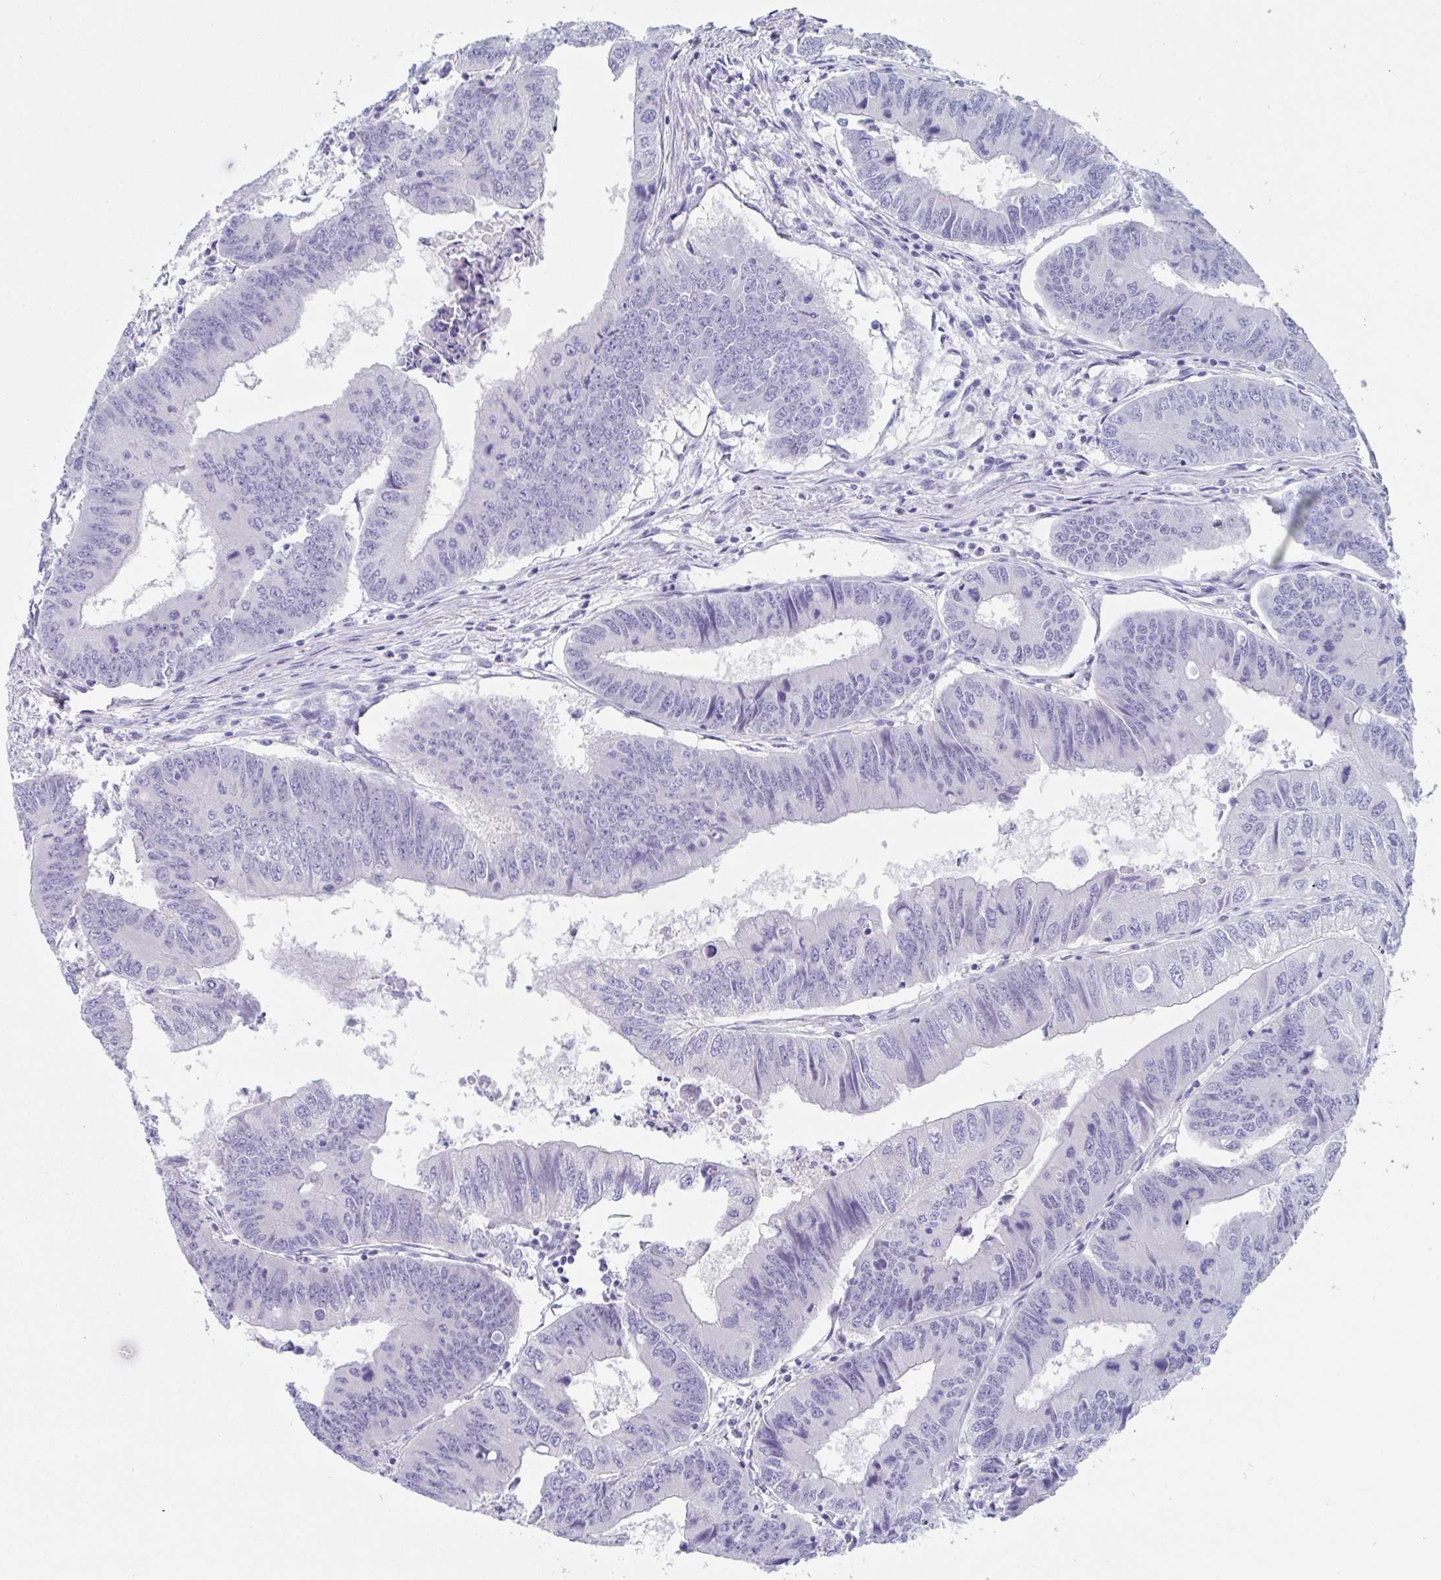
{"staining": {"intensity": "negative", "quantity": "none", "location": "none"}, "tissue": "colorectal cancer", "cell_type": "Tumor cells", "image_type": "cancer", "snomed": [{"axis": "morphology", "description": "Adenocarcinoma, NOS"}, {"axis": "topography", "description": "Colon"}], "caption": "Immunohistochemical staining of adenocarcinoma (colorectal) demonstrates no significant expression in tumor cells.", "gene": "ZPBP", "patient": {"sex": "male", "age": 53}}